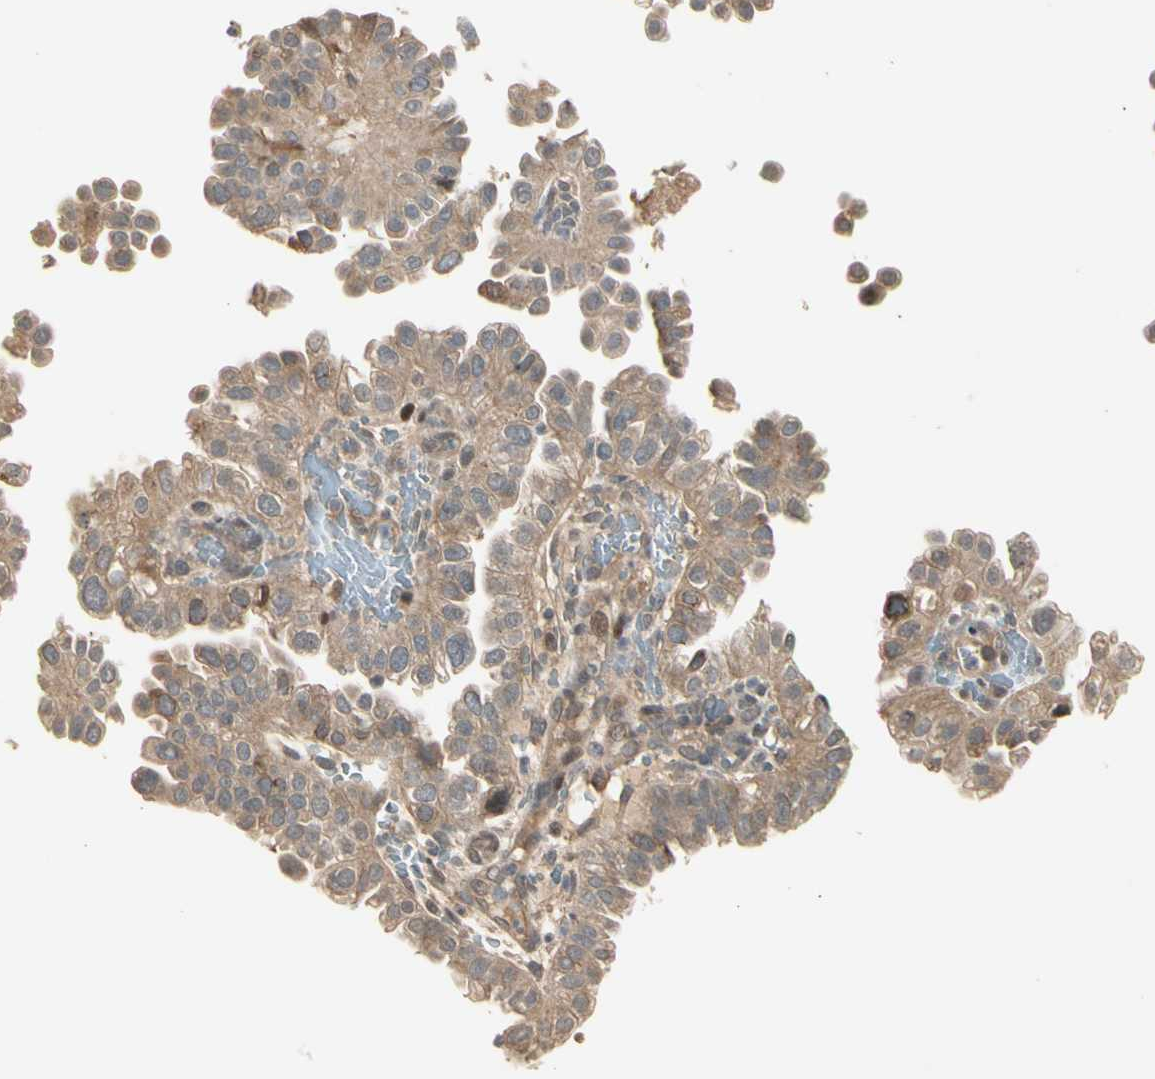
{"staining": {"intensity": "weak", "quantity": ">75%", "location": "cytoplasmic/membranous"}, "tissue": "endometrial cancer", "cell_type": "Tumor cells", "image_type": "cancer", "snomed": [{"axis": "morphology", "description": "Adenocarcinoma, NOS"}, {"axis": "topography", "description": "Endometrium"}], "caption": "A brown stain labels weak cytoplasmic/membranous positivity of a protein in human endometrial cancer tumor cells. Immunohistochemistry stains the protein in brown and the nuclei are stained blue.", "gene": "ATG4C", "patient": {"sex": "female", "age": 85}}